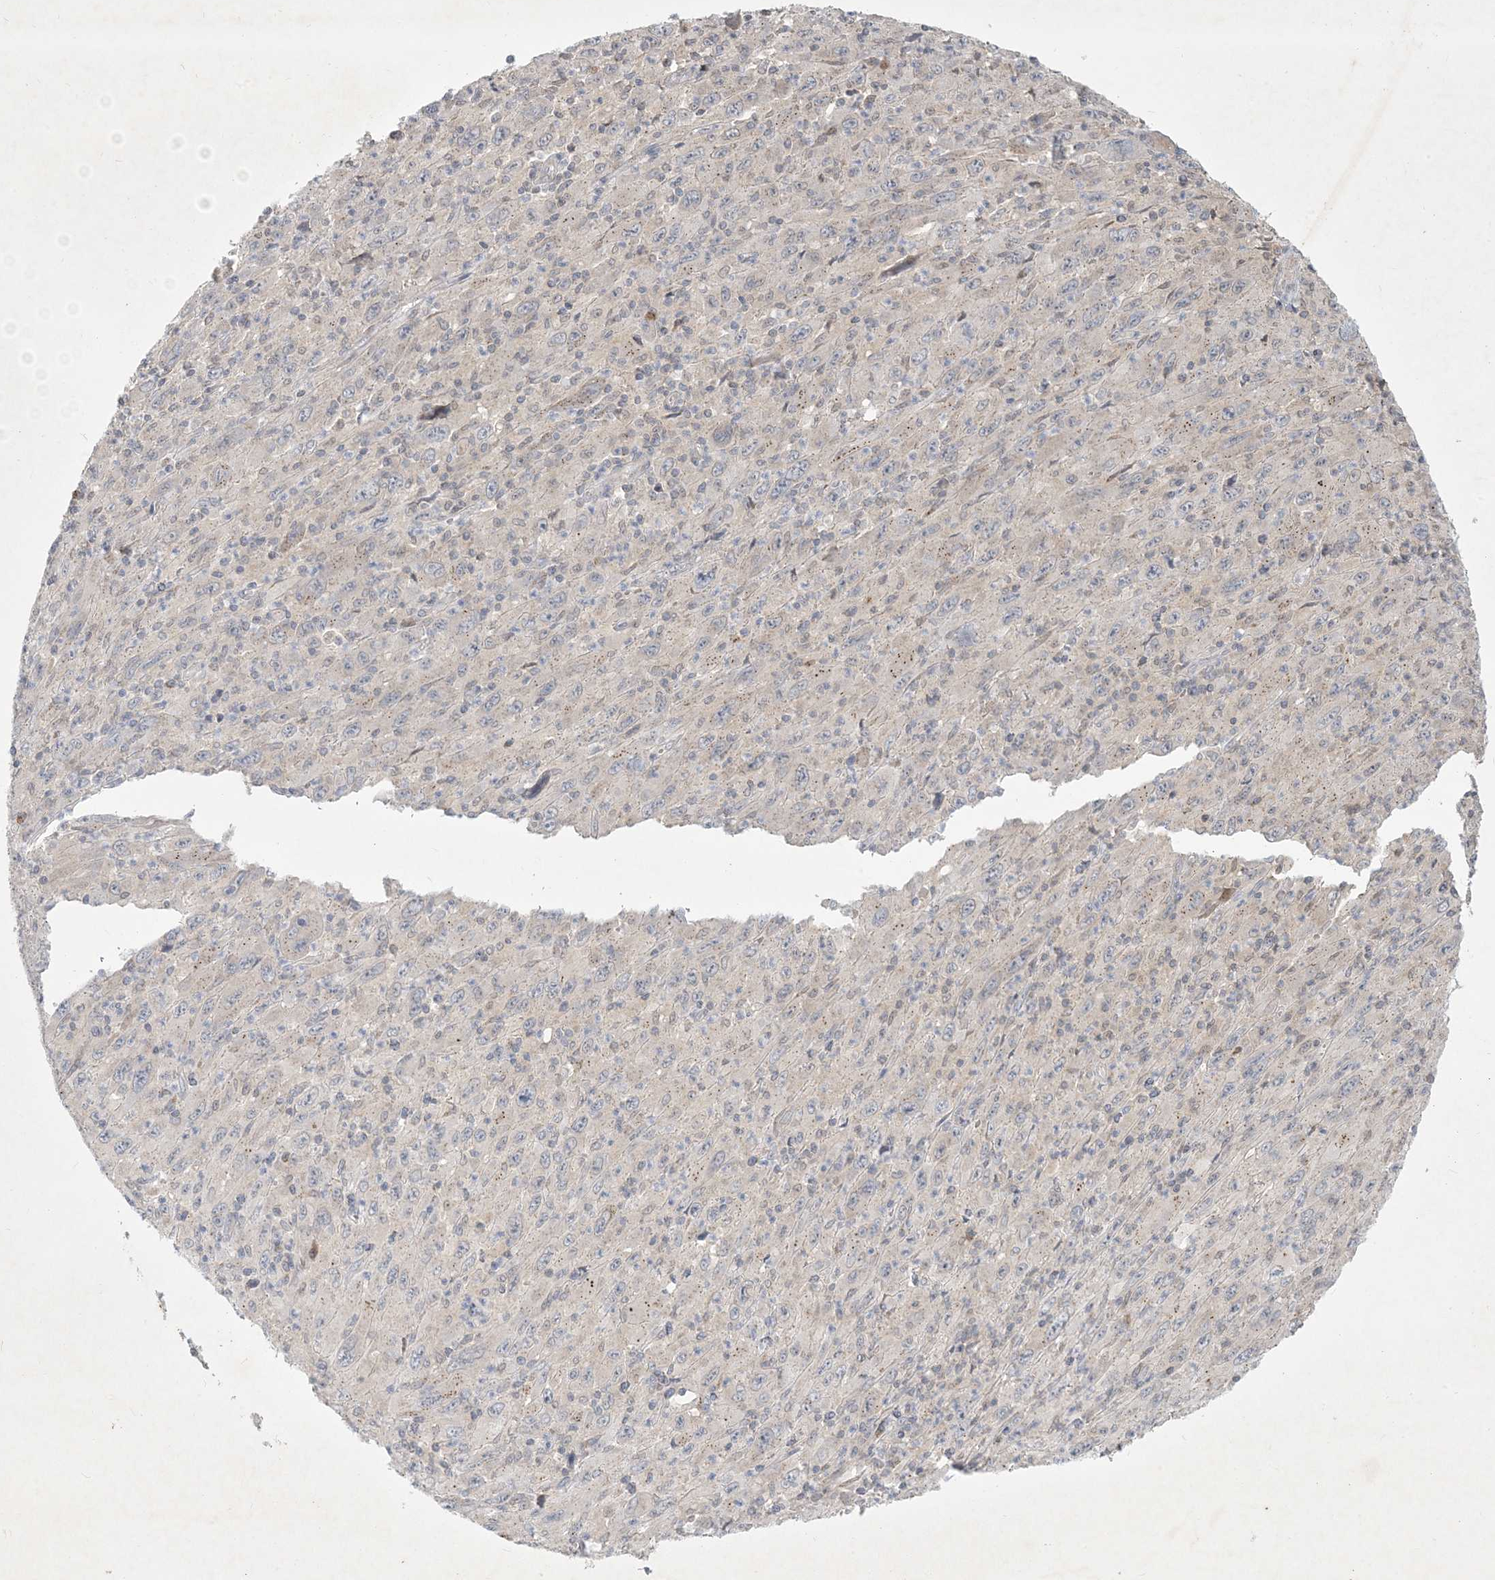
{"staining": {"intensity": "weak", "quantity": "<25%", "location": "cytoplasmic/membranous"}, "tissue": "melanoma", "cell_type": "Tumor cells", "image_type": "cancer", "snomed": [{"axis": "morphology", "description": "Malignant melanoma, Metastatic site"}, {"axis": "topography", "description": "Skin"}], "caption": "Micrograph shows no significant protein positivity in tumor cells of melanoma. (DAB IHC, high magnification).", "gene": "CCDC14", "patient": {"sex": "female", "age": 56}}